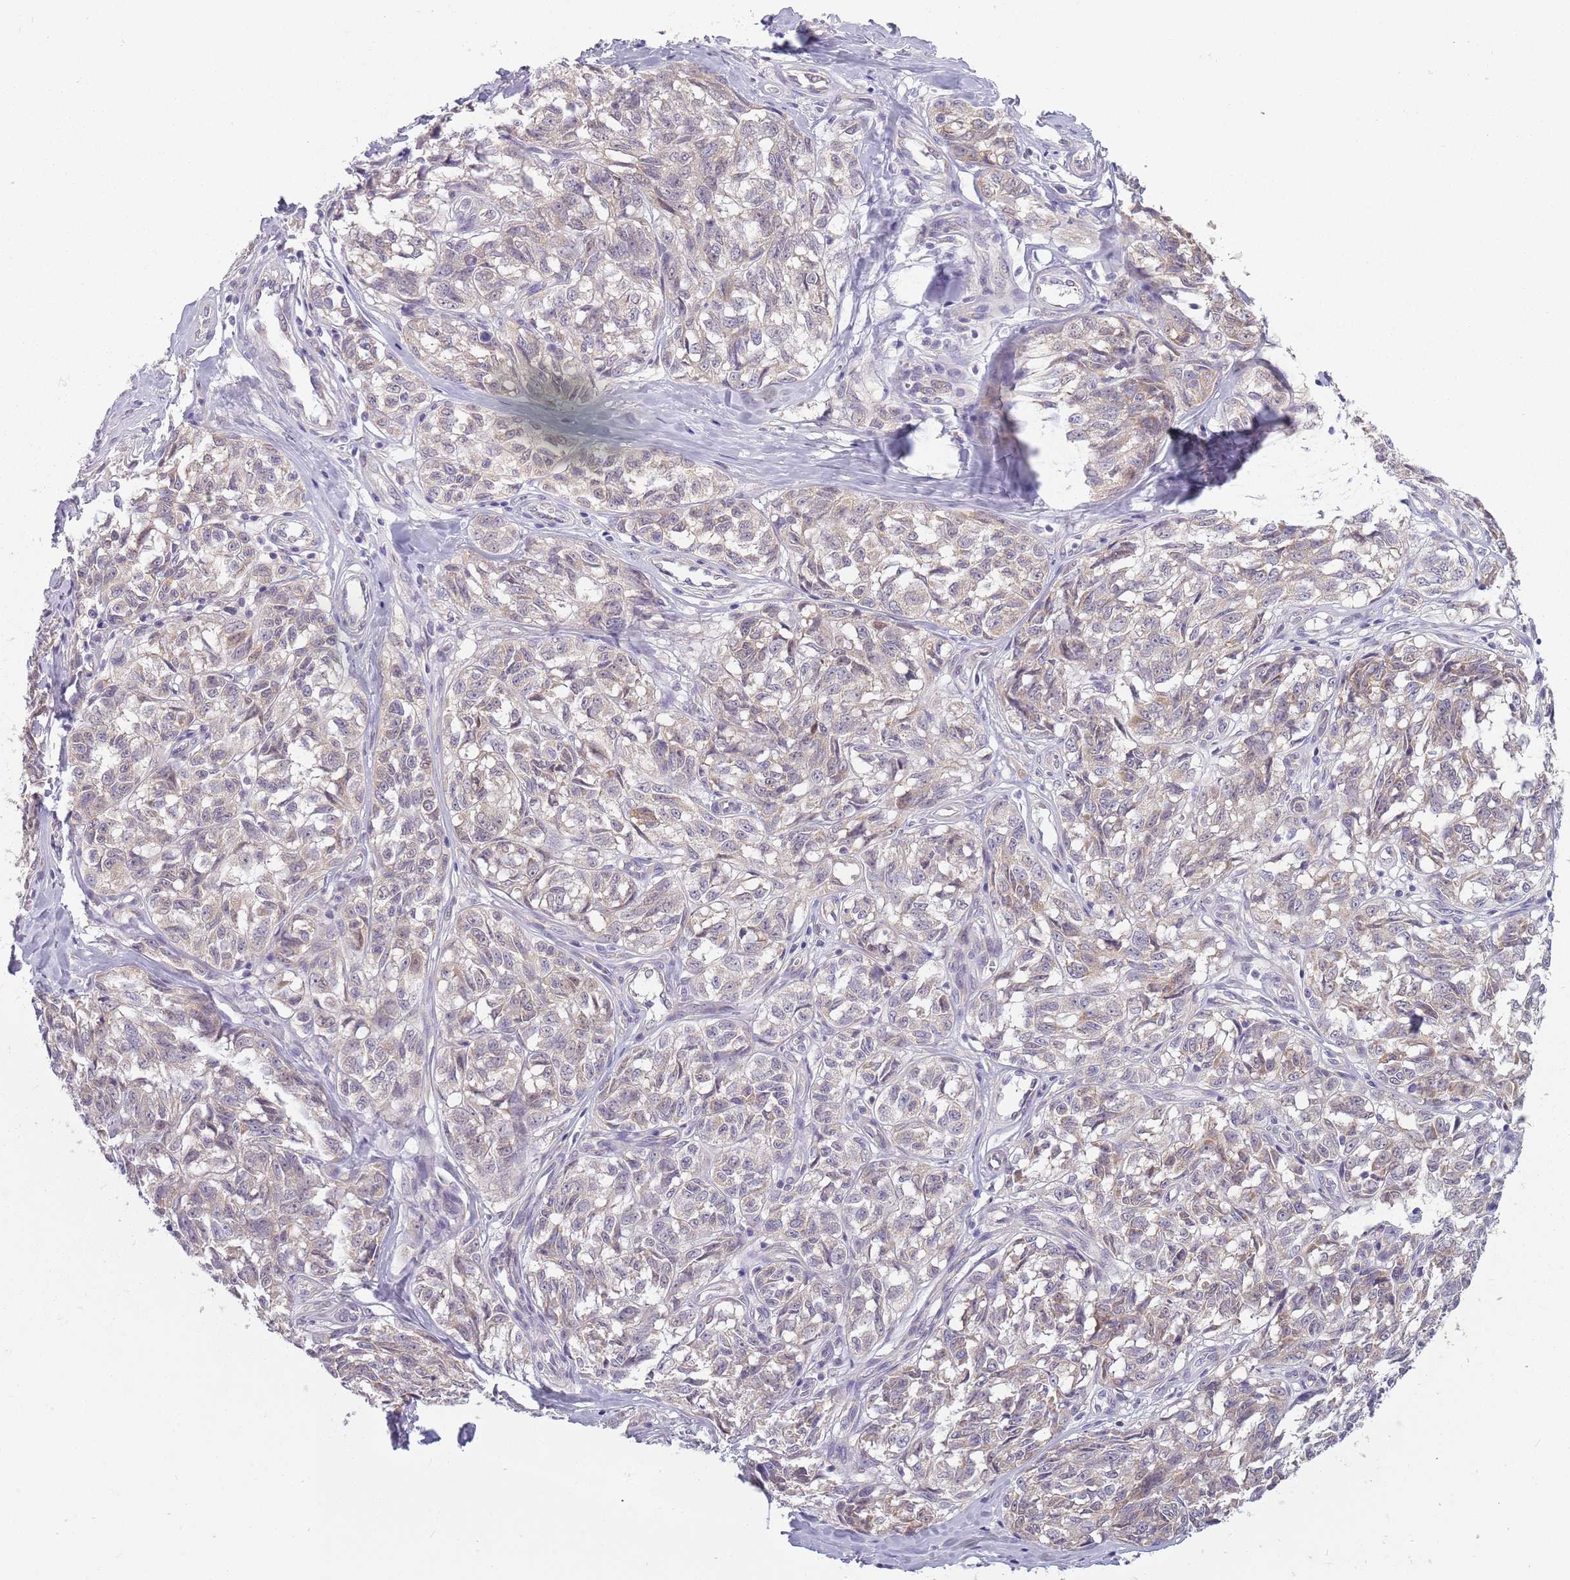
{"staining": {"intensity": "weak", "quantity": "<25%", "location": "cytoplasmic/membranous"}, "tissue": "melanoma", "cell_type": "Tumor cells", "image_type": "cancer", "snomed": [{"axis": "morphology", "description": "Normal tissue, NOS"}, {"axis": "morphology", "description": "Malignant melanoma, NOS"}, {"axis": "topography", "description": "Skin"}], "caption": "A micrograph of melanoma stained for a protein displays no brown staining in tumor cells. (DAB IHC with hematoxylin counter stain).", "gene": "COQ5", "patient": {"sex": "female", "age": 64}}